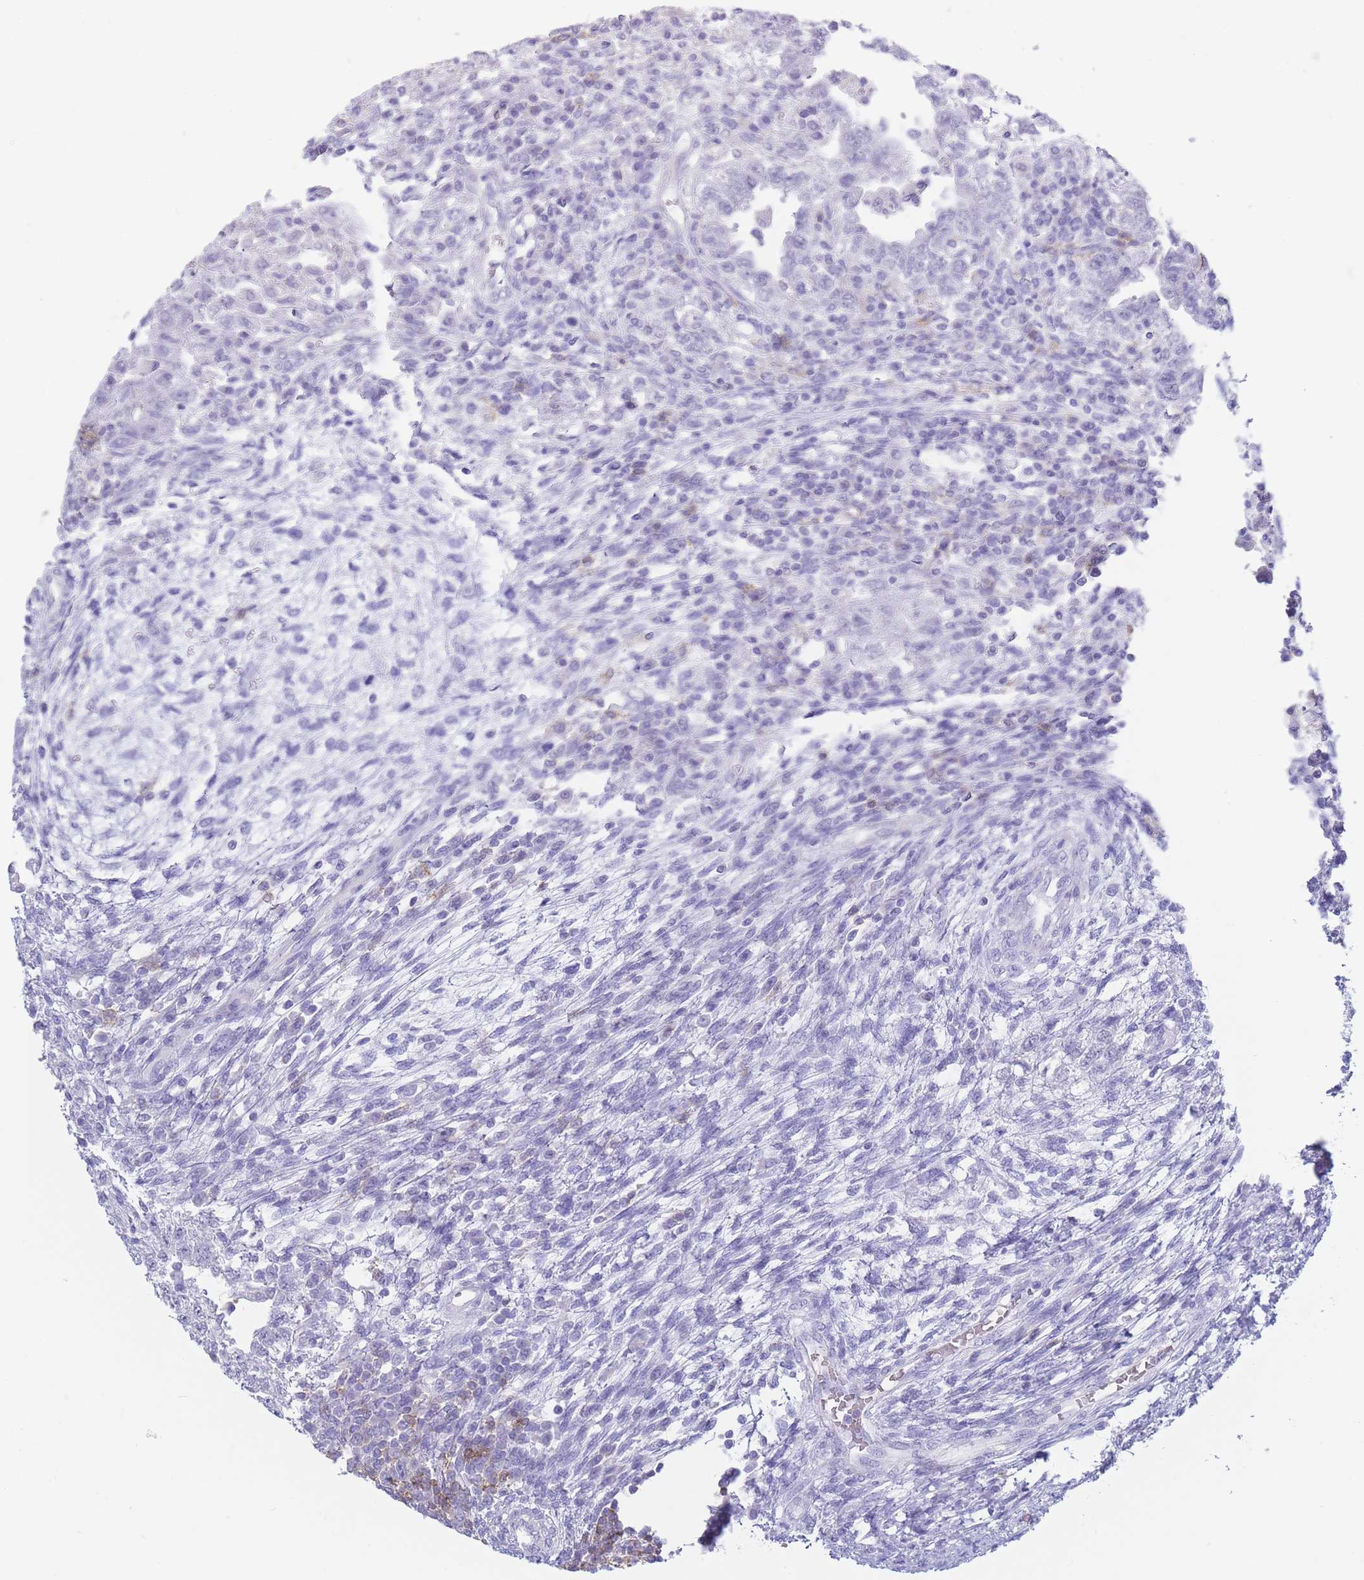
{"staining": {"intensity": "negative", "quantity": "none", "location": "none"}, "tissue": "testis cancer", "cell_type": "Tumor cells", "image_type": "cancer", "snomed": [{"axis": "morphology", "description": "Carcinoma, Embryonal, NOS"}, {"axis": "topography", "description": "Testis"}], "caption": "High power microscopy photomicrograph of an immunohistochemistry photomicrograph of testis cancer, revealing no significant expression in tumor cells.", "gene": "CD37", "patient": {"sex": "male", "age": 26}}